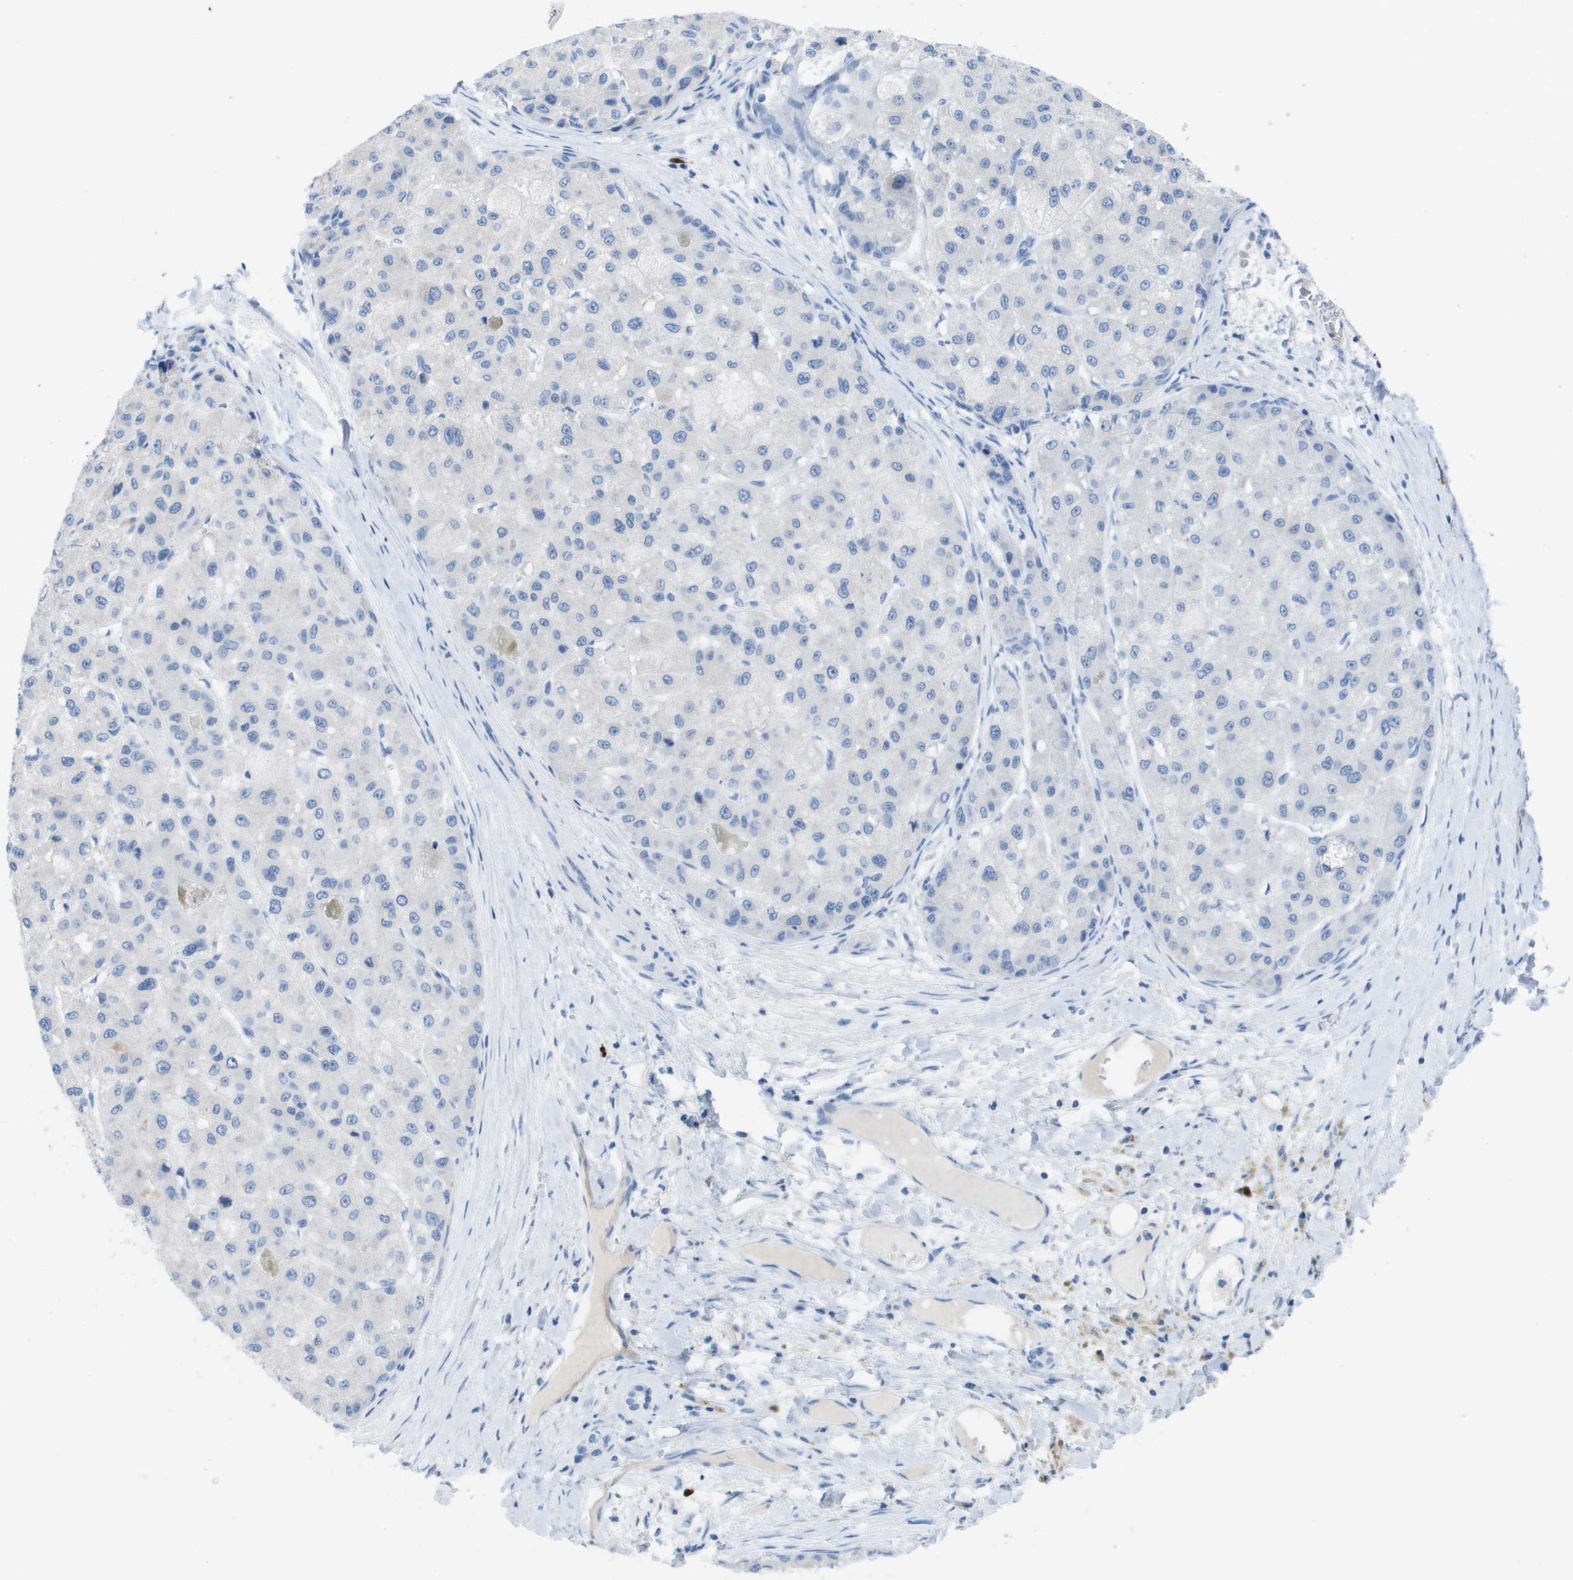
{"staining": {"intensity": "negative", "quantity": "none", "location": "none"}, "tissue": "liver cancer", "cell_type": "Tumor cells", "image_type": "cancer", "snomed": [{"axis": "morphology", "description": "Carcinoma, Hepatocellular, NOS"}, {"axis": "topography", "description": "Liver"}], "caption": "A high-resolution image shows immunohistochemistry (IHC) staining of liver cancer, which reveals no significant positivity in tumor cells.", "gene": "GPR18", "patient": {"sex": "male", "age": 80}}